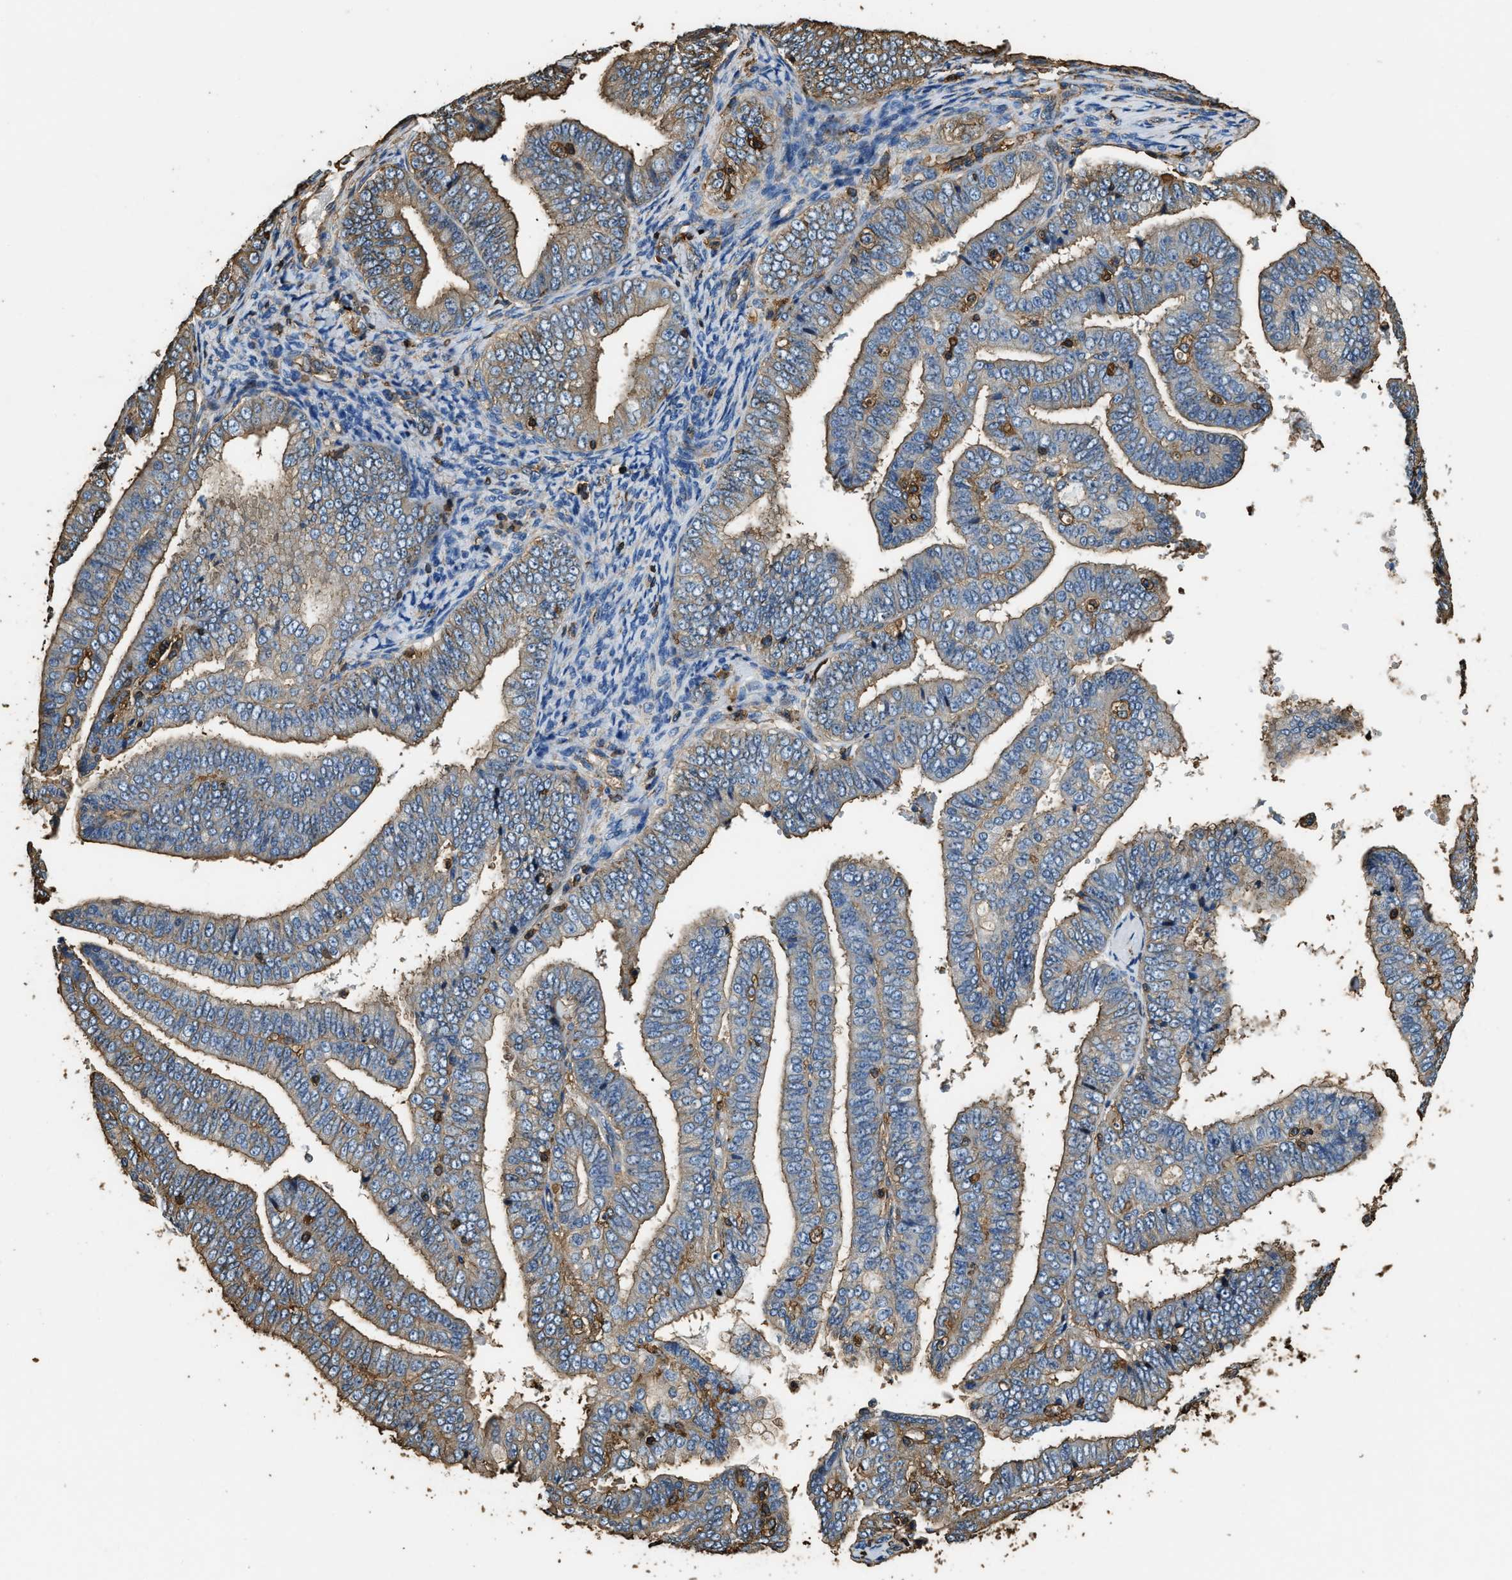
{"staining": {"intensity": "moderate", "quantity": ">75%", "location": "cytoplasmic/membranous"}, "tissue": "endometrial cancer", "cell_type": "Tumor cells", "image_type": "cancer", "snomed": [{"axis": "morphology", "description": "Adenocarcinoma, NOS"}, {"axis": "topography", "description": "Endometrium"}], "caption": "Immunohistochemical staining of adenocarcinoma (endometrial) demonstrates medium levels of moderate cytoplasmic/membranous protein positivity in approximately >75% of tumor cells.", "gene": "ACCS", "patient": {"sex": "female", "age": 63}}